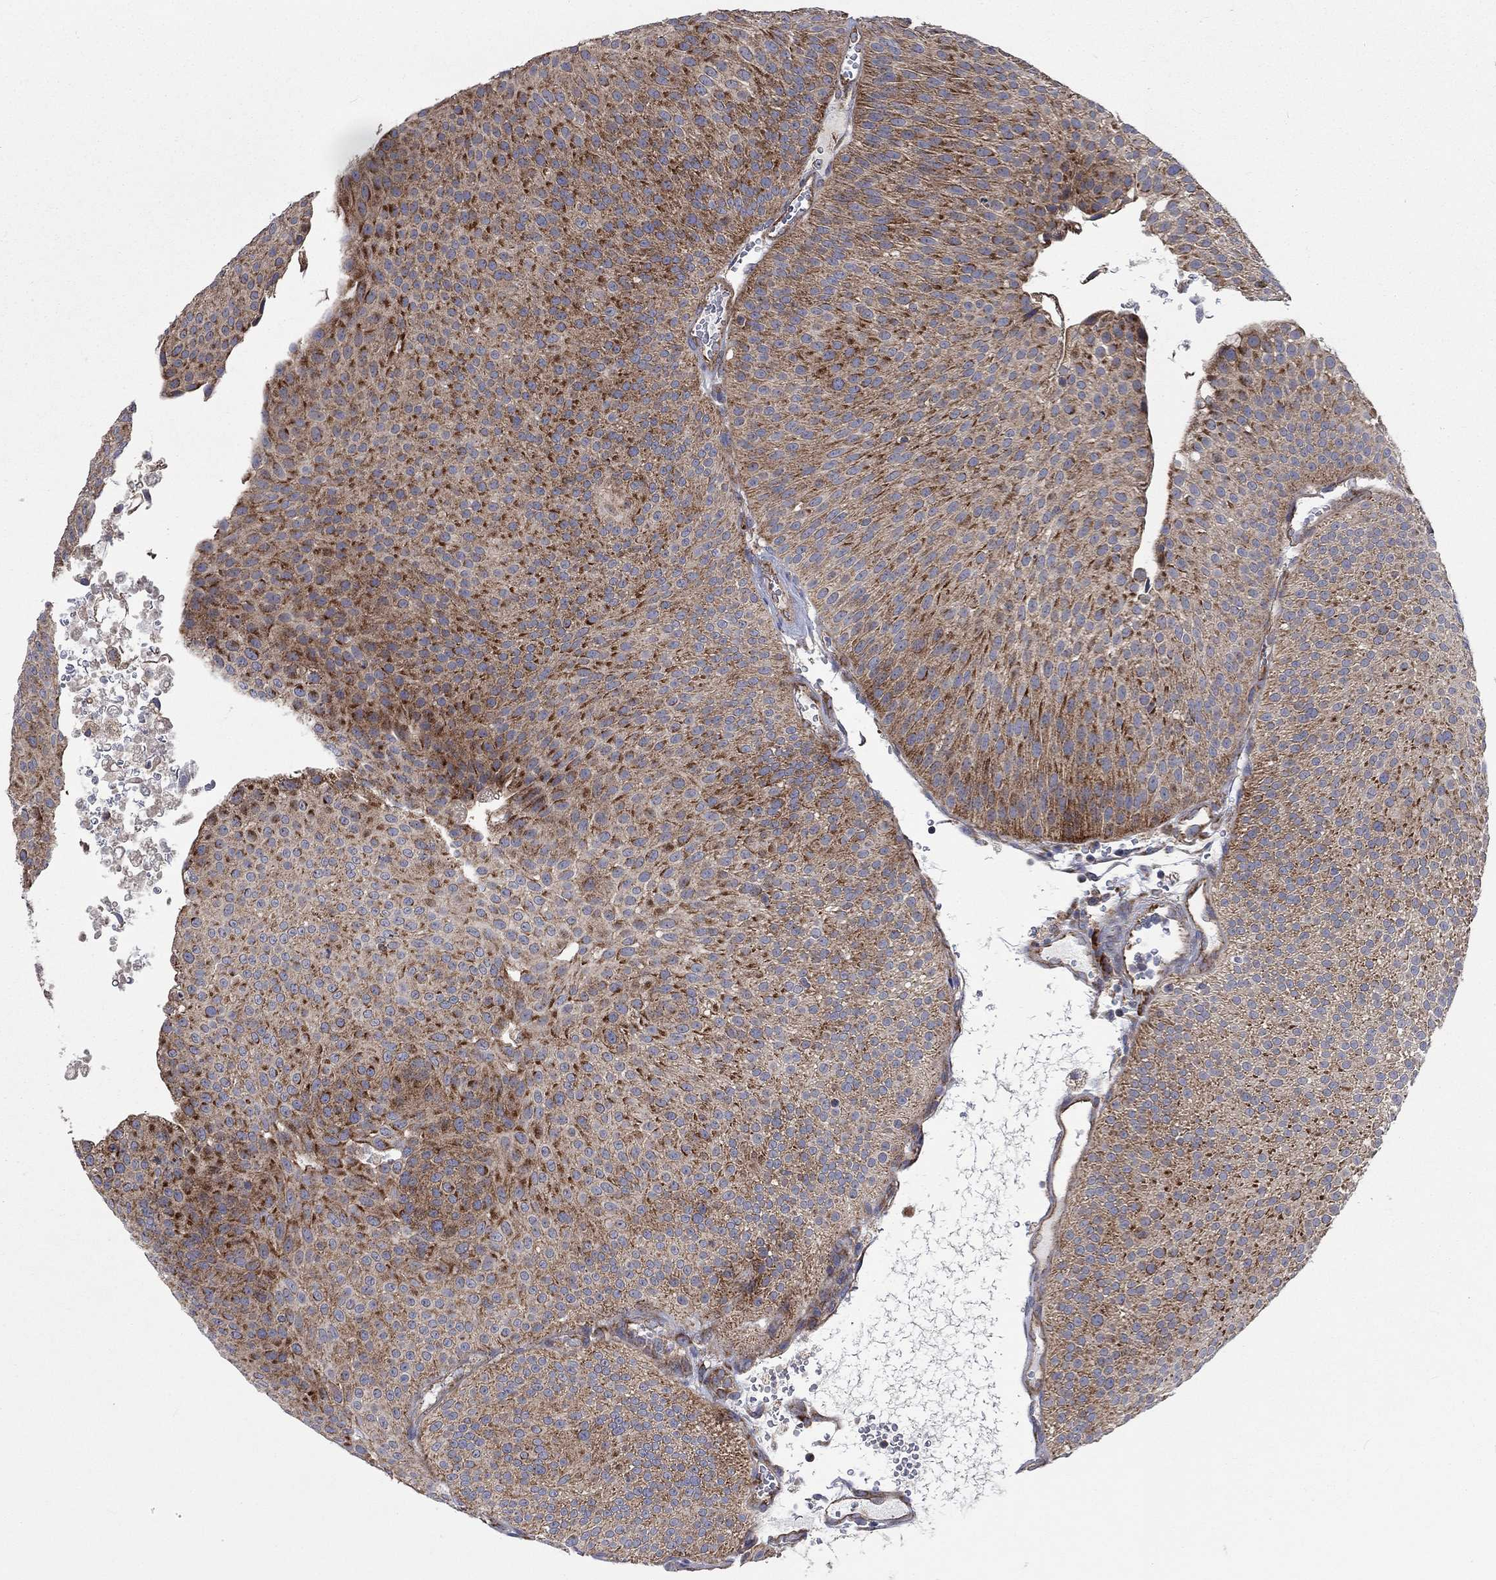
{"staining": {"intensity": "strong", "quantity": "25%-75%", "location": "cytoplasmic/membranous"}, "tissue": "urothelial cancer", "cell_type": "Tumor cells", "image_type": "cancer", "snomed": [{"axis": "morphology", "description": "Urothelial carcinoma, Low grade"}, {"axis": "topography", "description": "Urinary bladder"}], "caption": "A high-resolution image shows immunohistochemistry (IHC) staining of urothelial cancer, which reveals strong cytoplasmic/membranous staining in about 25%-75% of tumor cells.", "gene": "RPLP0", "patient": {"sex": "male", "age": 65}}